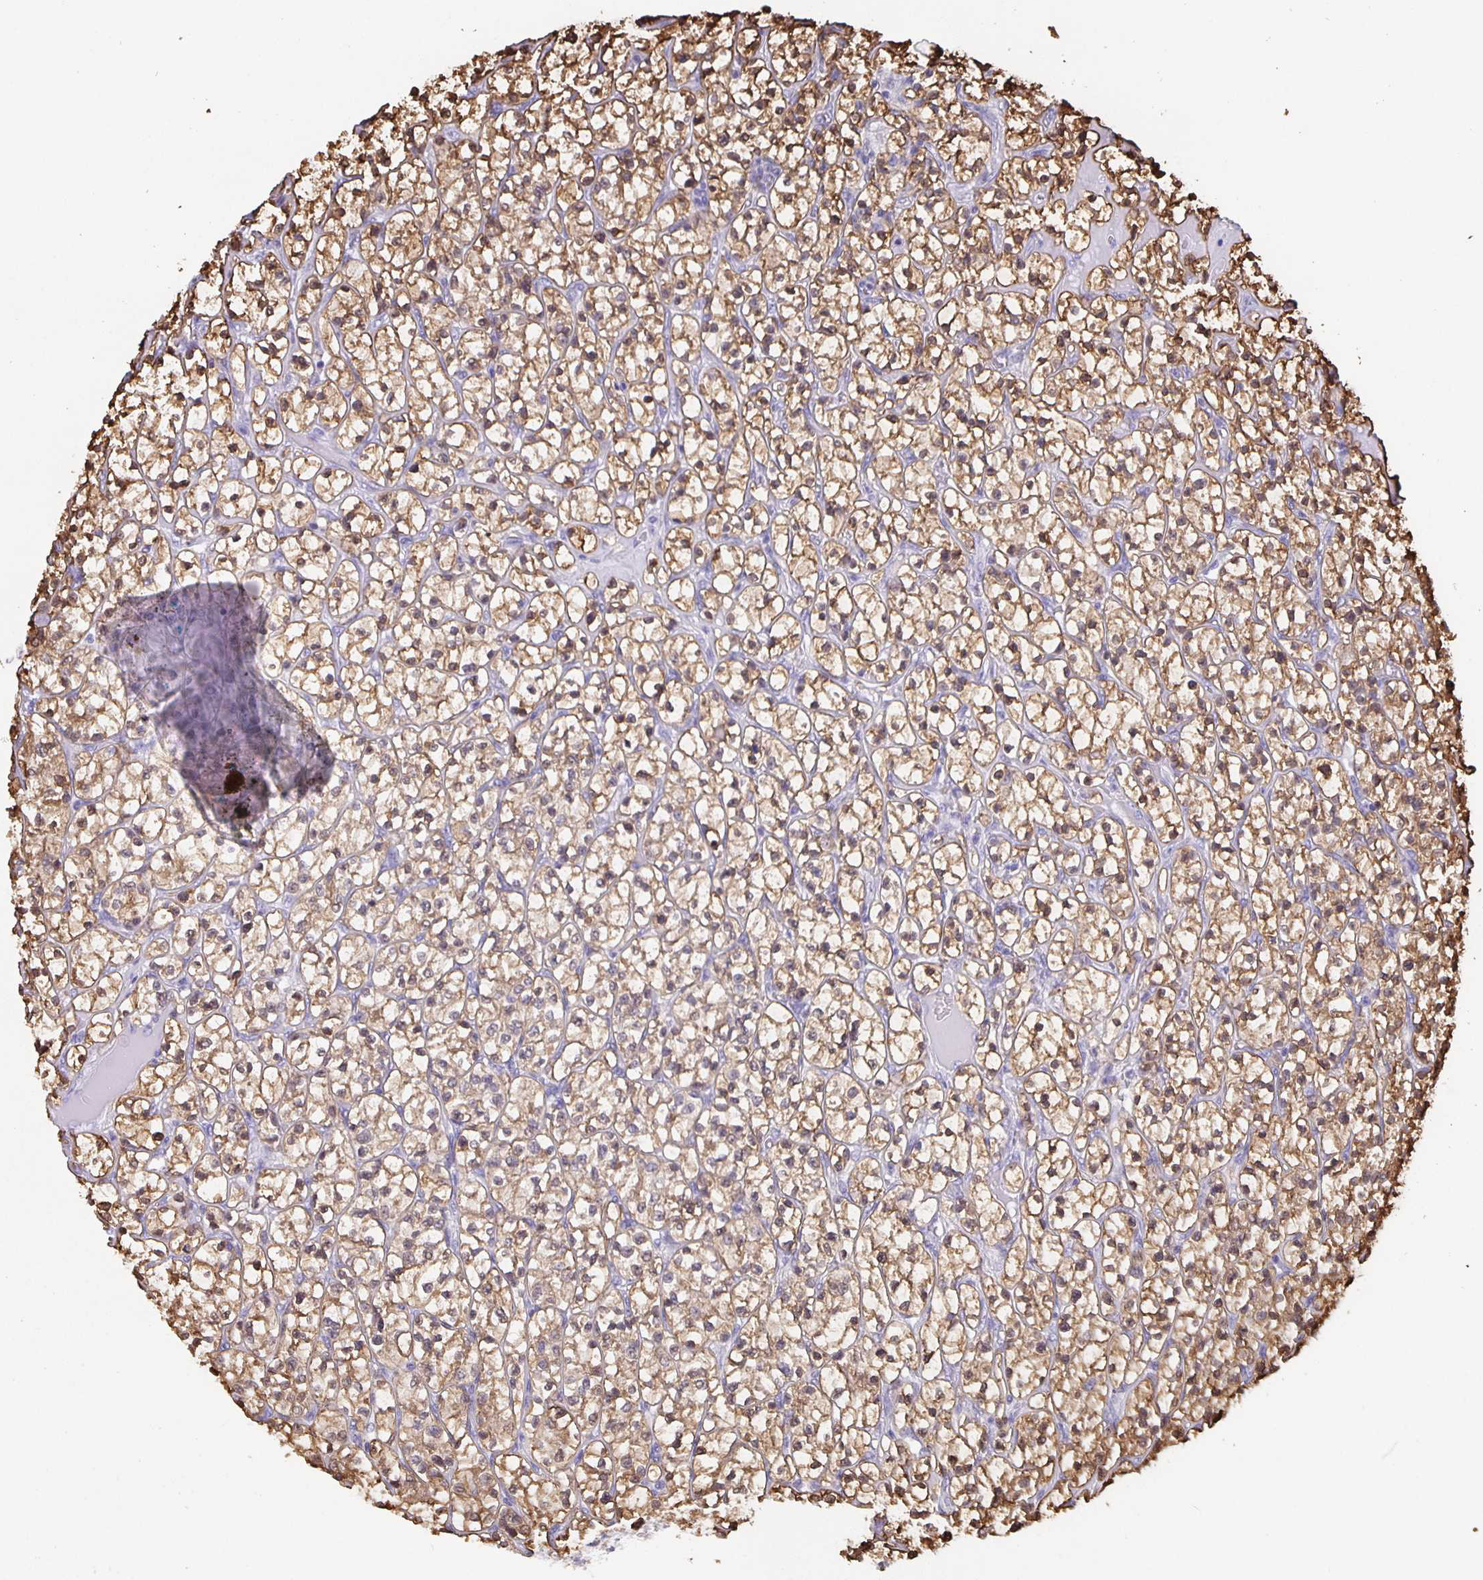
{"staining": {"intensity": "moderate", "quantity": ">75%", "location": "cytoplasmic/membranous"}, "tissue": "renal cancer", "cell_type": "Tumor cells", "image_type": "cancer", "snomed": [{"axis": "morphology", "description": "Adenocarcinoma, NOS"}, {"axis": "topography", "description": "Kidney"}], "caption": "Renal cancer (adenocarcinoma) stained for a protein exhibits moderate cytoplasmic/membranous positivity in tumor cells. (IHC, brightfield microscopy, high magnification).", "gene": "MARCHF6", "patient": {"sex": "female", "age": 64}}